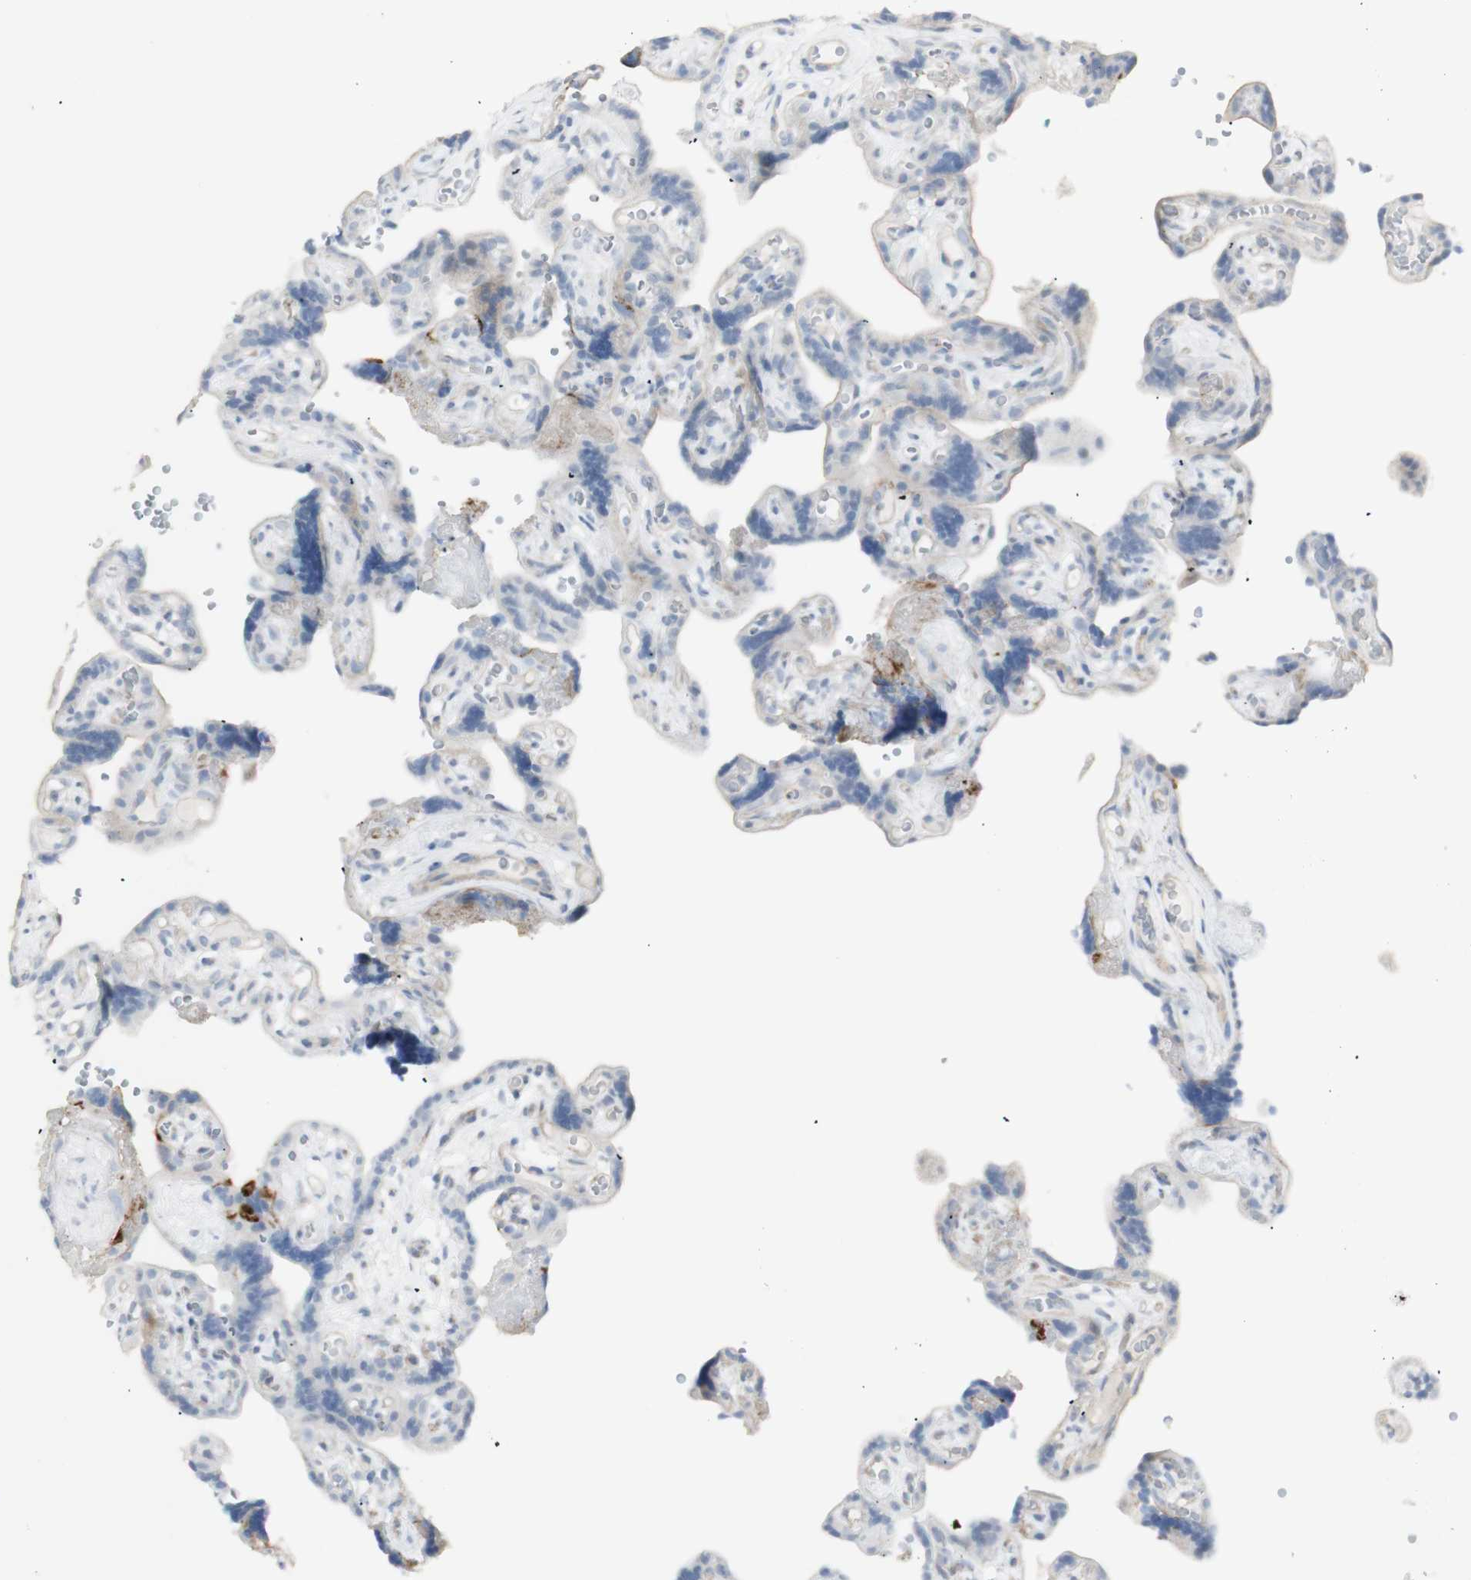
{"staining": {"intensity": "negative", "quantity": "none", "location": "none"}, "tissue": "placenta", "cell_type": "Decidual cells", "image_type": "normal", "snomed": [{"axis": "morphology", "description": "Normal tissue, NOS"}, {"axis": "topography", "description": "Placenta"}], "caption": "Immunohistochemistry (IHC) histopathology image of normal placenta stained for a protein (brown), which demonstrates no staining in decidual cells. (Brightfield microscopy of DAB immunohistochemistry at high magnification).", "gene": "NDST4", "patient": {"sex": "female", "age": 30}}